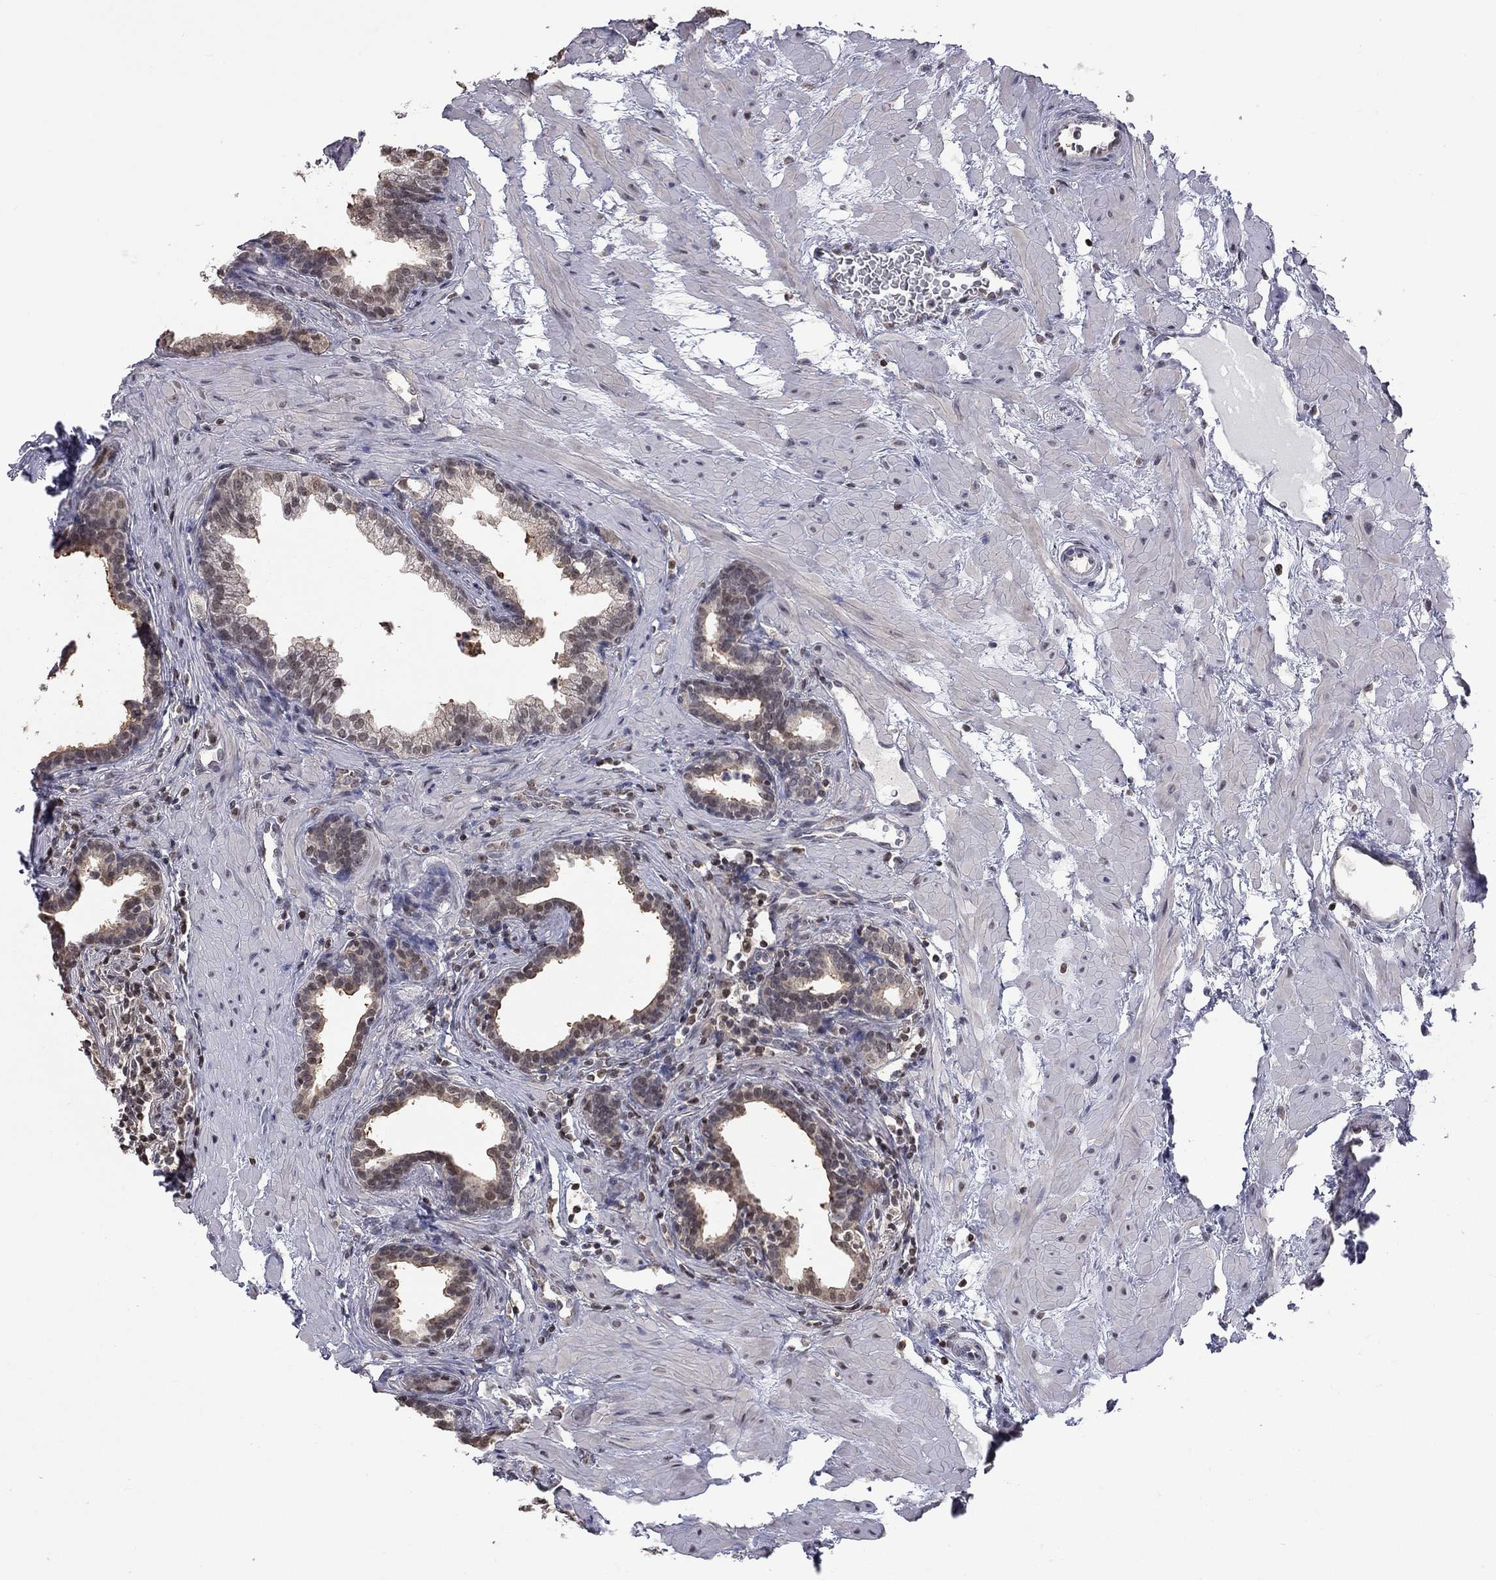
{"staining": {"intensity": "weak", "quantity": "<25%", "location": "nuclear"}, "tissue": "prostate", "cell_type": "Glandular cells", "image_type": "normal", "snomed": [{"axis": "morphology", "description": "Normal tissue, NOS"}, {"axis": "topography", "description": "Prostate"}], "caption": "Photomicrograph shows no significant protein expression in glandular cells of unremarkable prostate.", "gene": "RFWD3", "patient": {"sex": "male", "age": 37}}